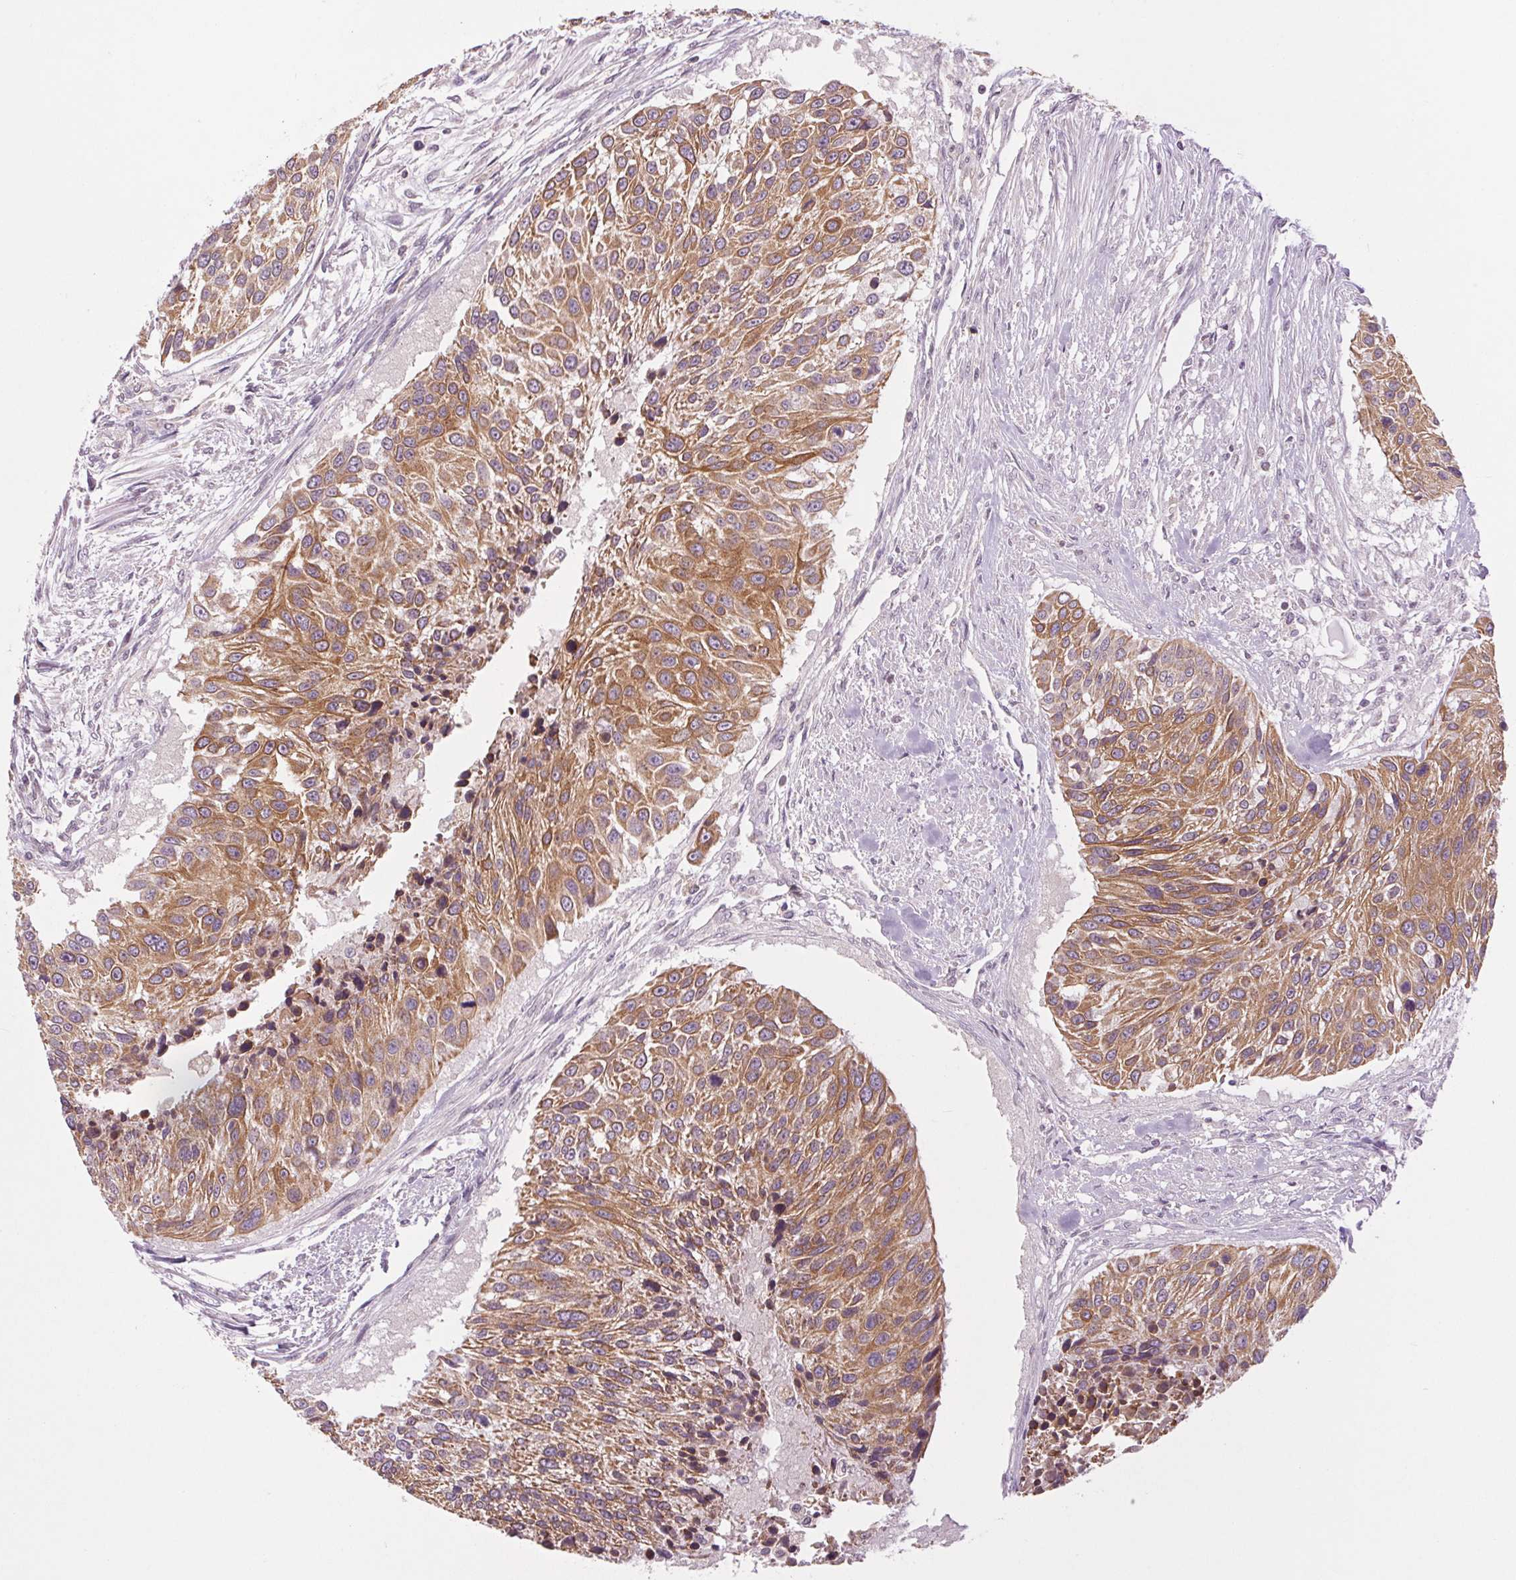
{"staining": {"intensity": "moderate", "quantity": ">75%", "location": "cytoplasmic/membranous"}, "tissue": "urothelial cancer", "cell_type": "Tumor cells", "image_type": "cancer", "snomed": [{"axis": "morphology", "description": "Urothelial carcinoma, NOS"}, {"axis": "topography", "description": "Urinary bladder"}], "caption": "The image reveals staining of transitional cell carcinoma, revealing moderate cytoplasmic/membranous protein staining (brown color) within tumor cells.", "gene": "MAP3K5", "patient": {"sex": "male", "age": 55}}